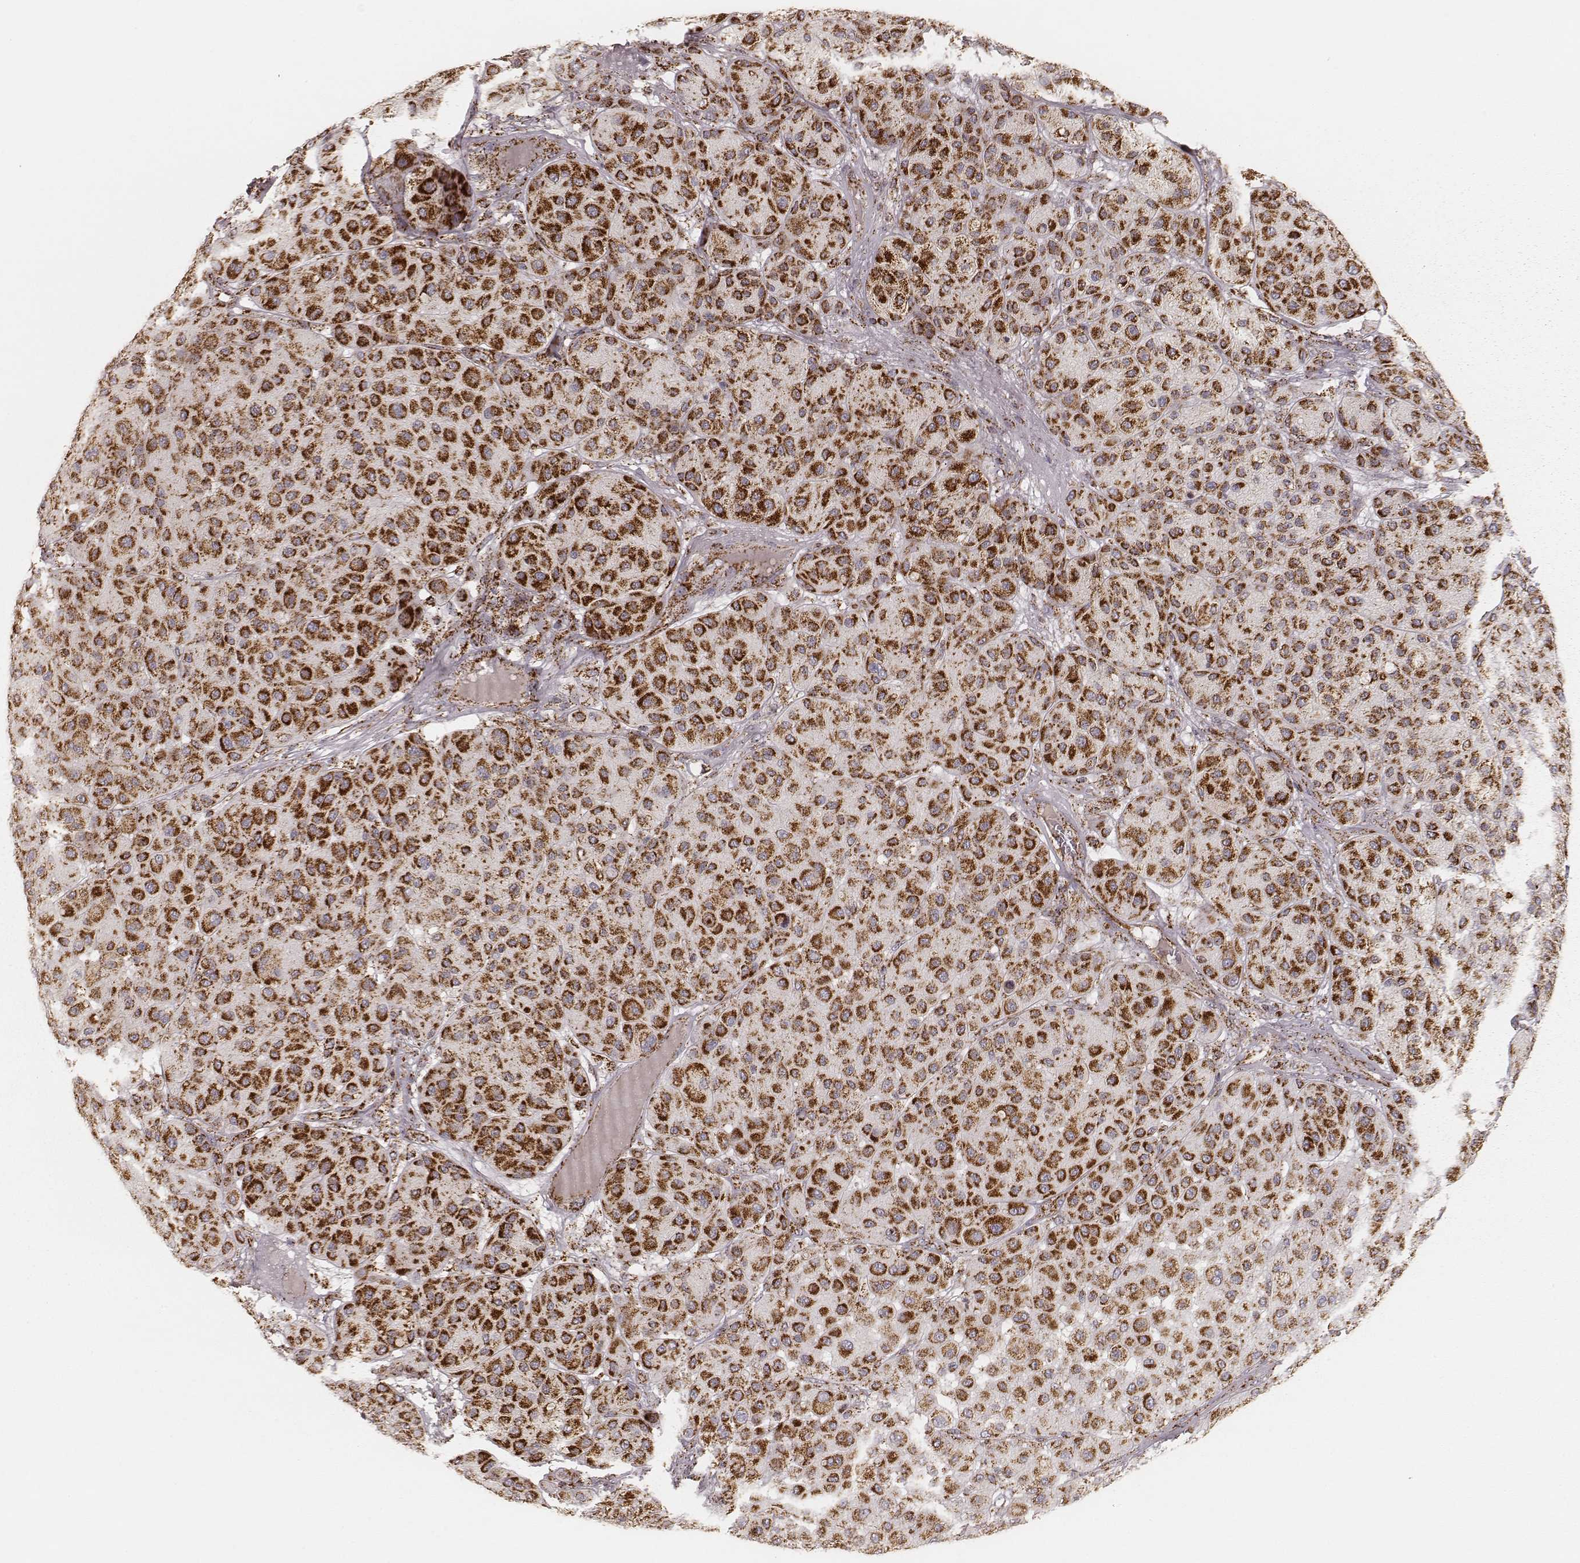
{"staining": {"intensity": "strong", "quantity": ">75%", "location": "cytoplasmic/membranous"}, "tissue": "melanoma", "cell_type": "Tumor cells", "image_type": "cancer", "snomed": [{"axis": "morphology", "description": "Malignant melanoma, Metastatic site"}, {"axis": "topography", "description": "Smooth muscle"}], "caption": "Tumor cells reveal strong cytoplasmic/membranous expression in about >75% of cells in melanoma. (IHC, brightfield microscopy, high magnification).", "gene": "CS", "patient": {"sex": "male", "age": 41}}